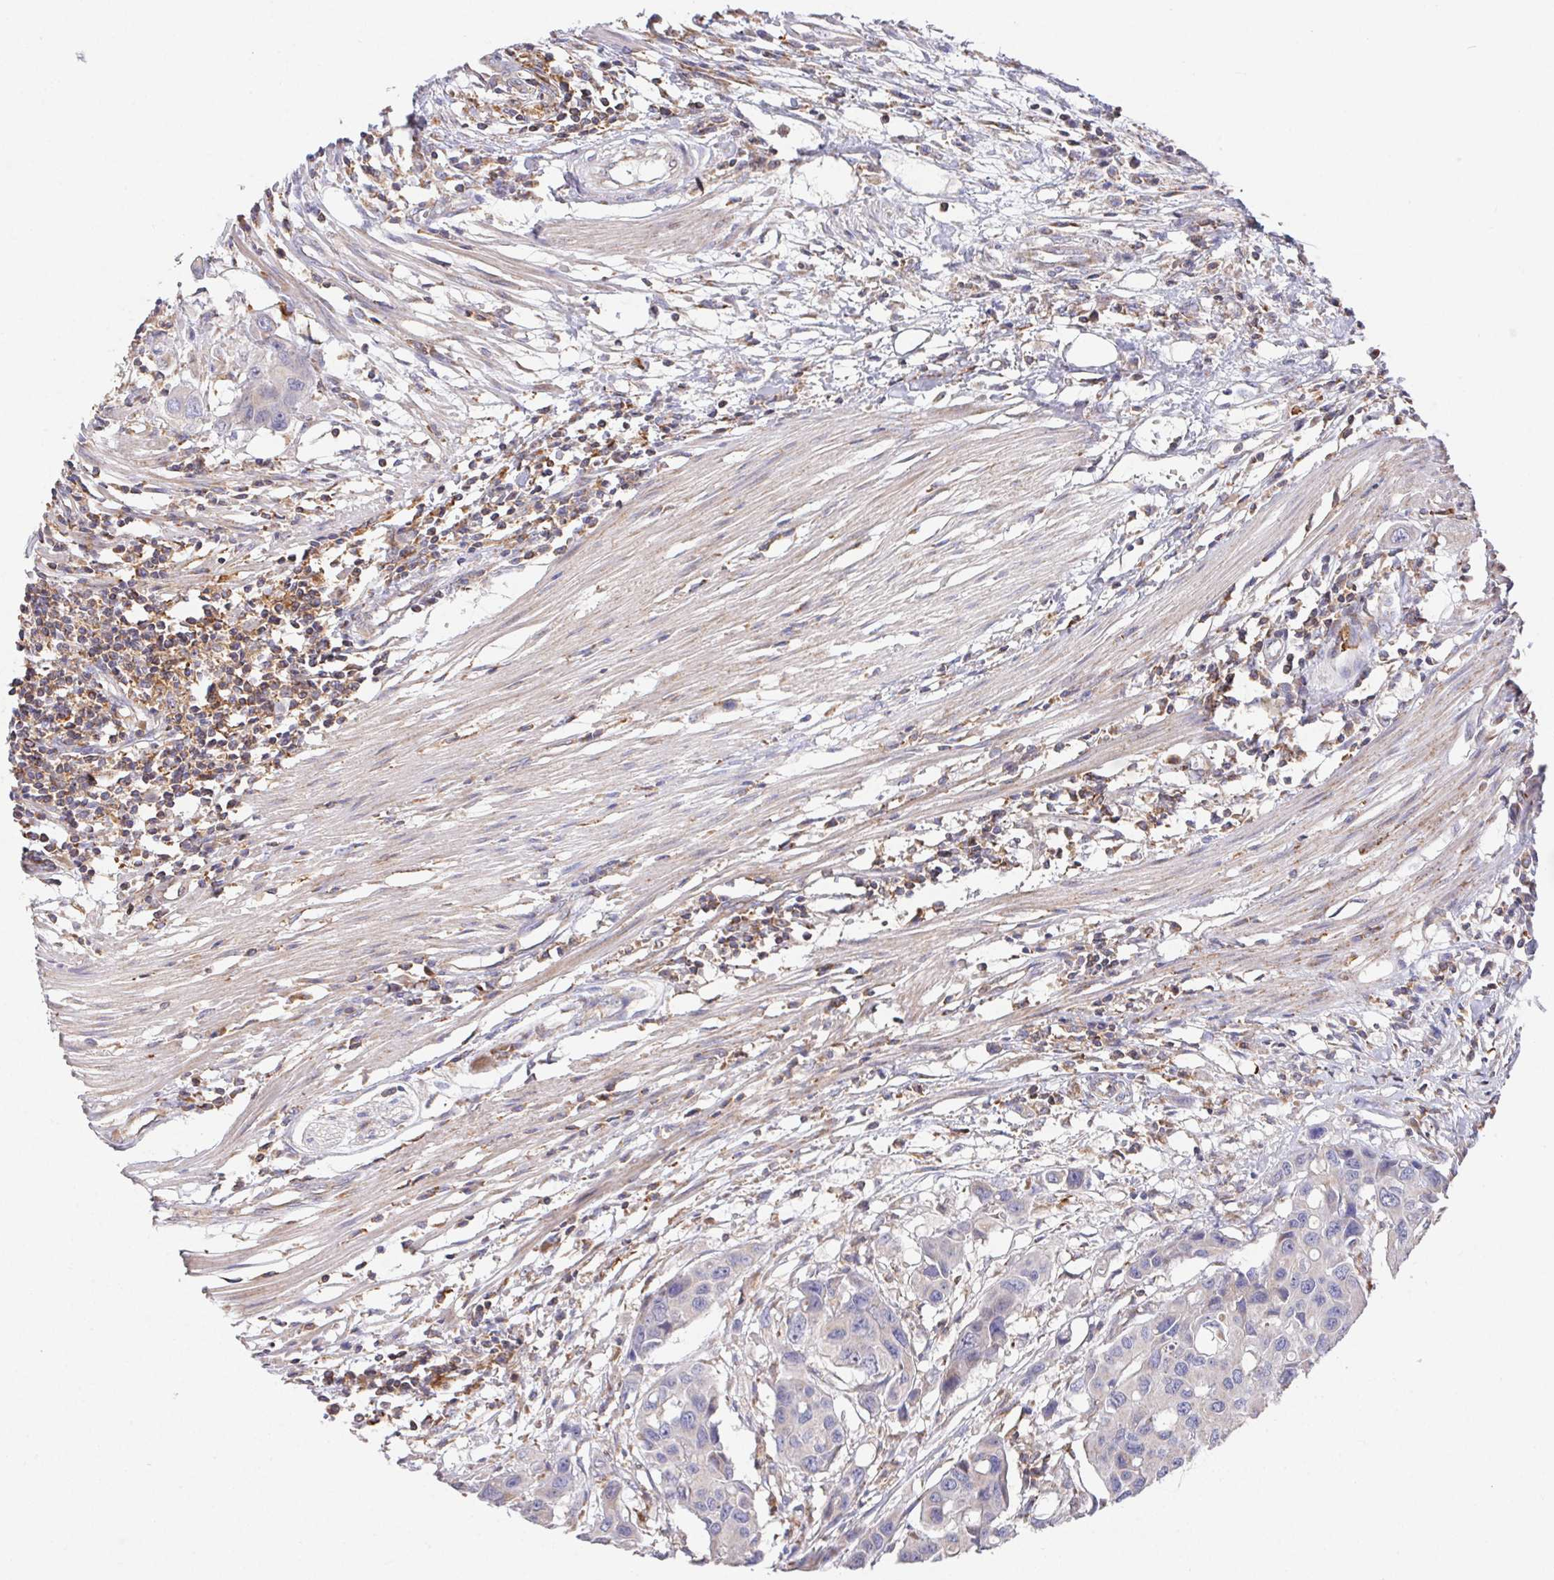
{"staining": {"intensity": "negative", "quantity": "none", "location": "none"}, "tissue": "colorectal cancer", "cell_type": "Tumor cells", "image_type": "cancer", "snomed": [{"axis": "morphology", "description": "Adenocarcinoma, NOS"}, {"axis": "topography", "description": "Colon"}], "caption": "DAB immunohistochemical staining of human adenocarcinoma (colorectal) demonstrates no significant positivity in tumor cells.", "gene": "FAM241A", "patient": {"sex": "male", "age": 77}}